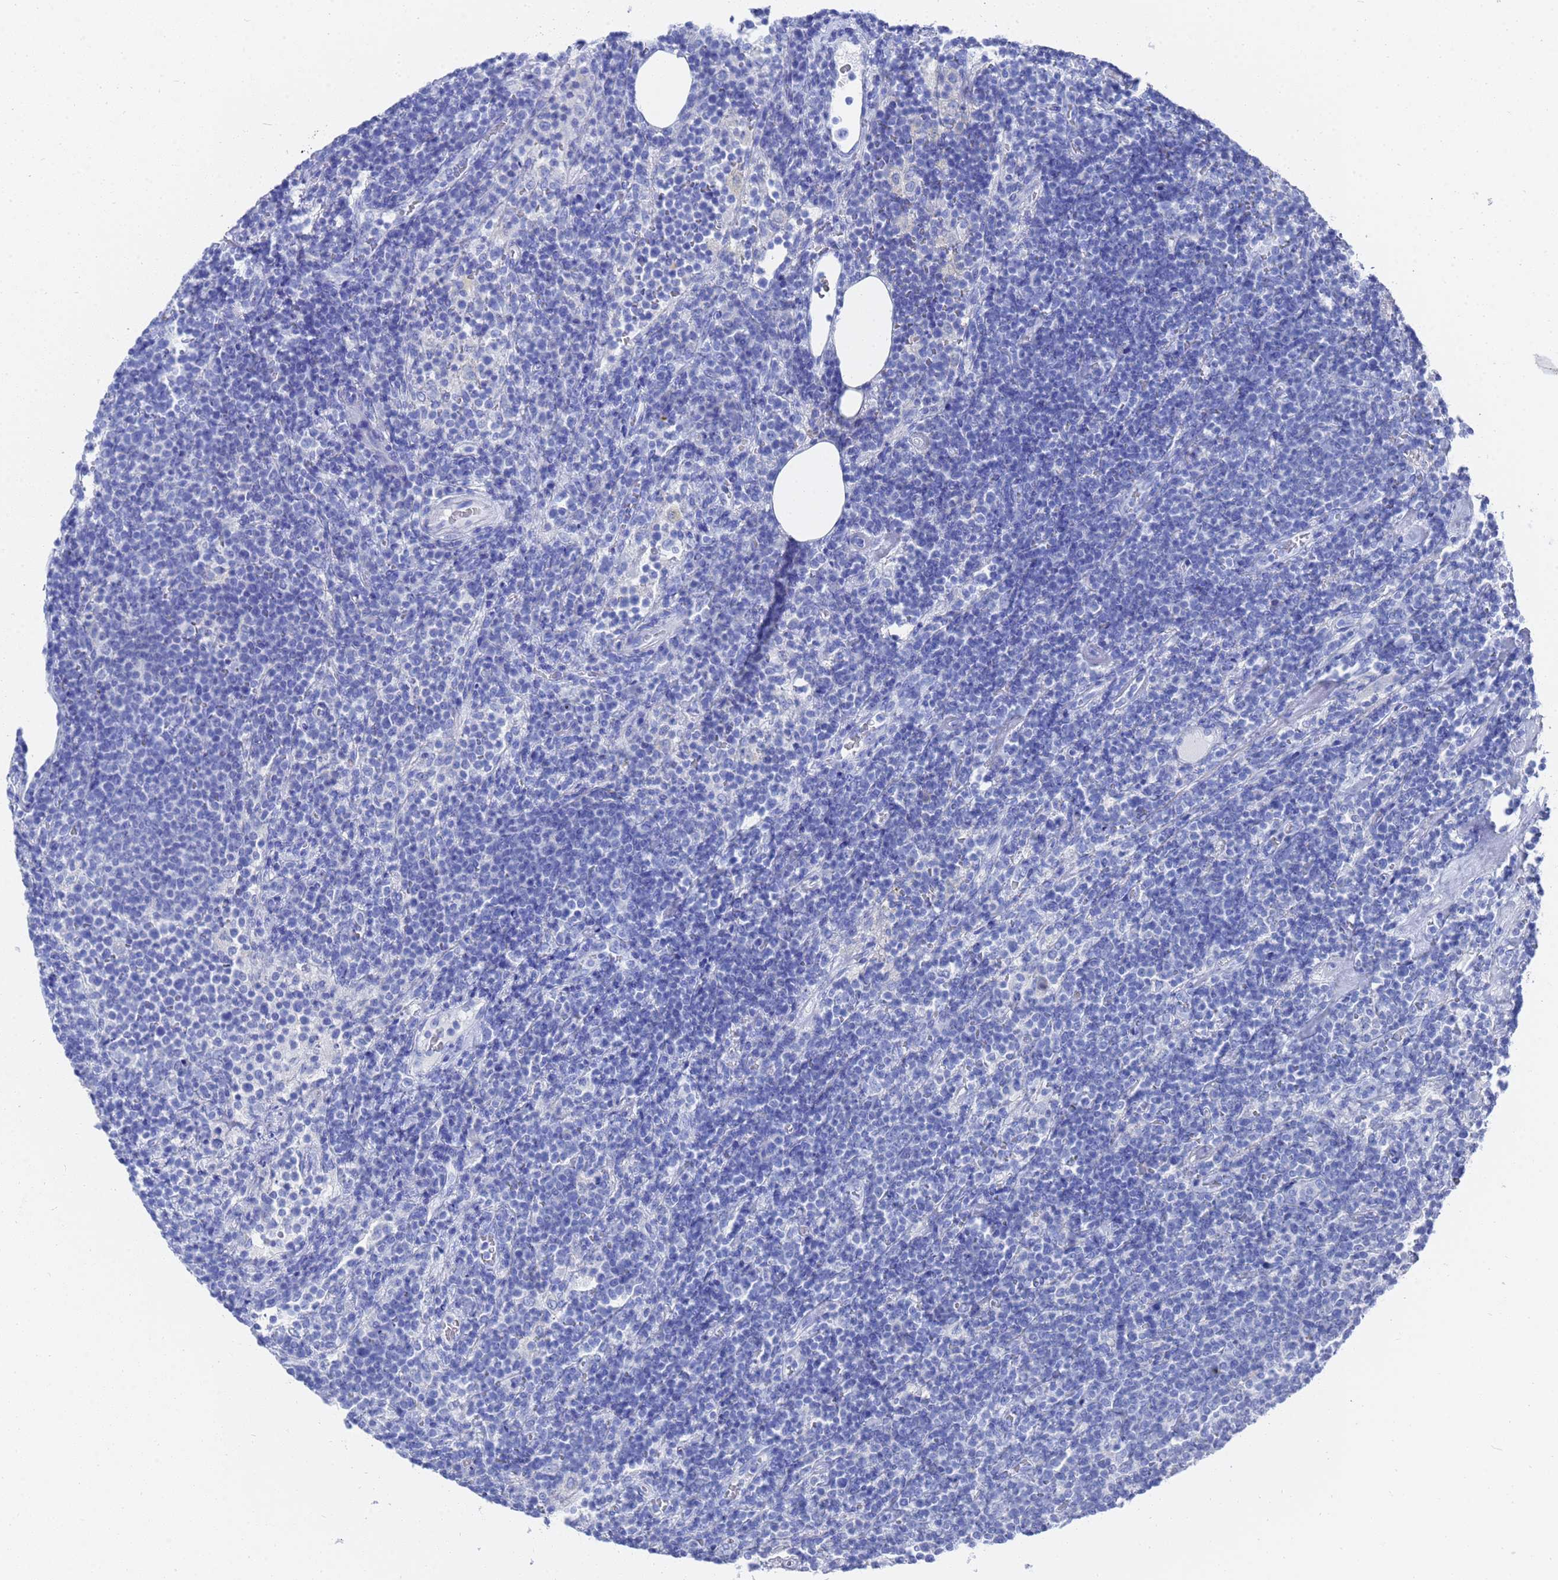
{"staining": {"intensity": "negative", "quantity": "none", "location": "none"}, "tissue": "lymphoma", "cell_type": "Tumor cells", "image_type": "cancer", "snomed": [{"axis": "morphology", "description": "Malignant lymphoma, non-Hodgkin's type, High grade"}, {"axis": "topography", "description": "Lymph node"}], "caption": "A high-resolution image shows immunohistochemistry staining of high-grade malignant lymphoma, non-Hodgkin's type, which demonstrates no significant staining in tumor cells.", "gene": "GGT1", "patient": {"sex": "male", "age": 61}}